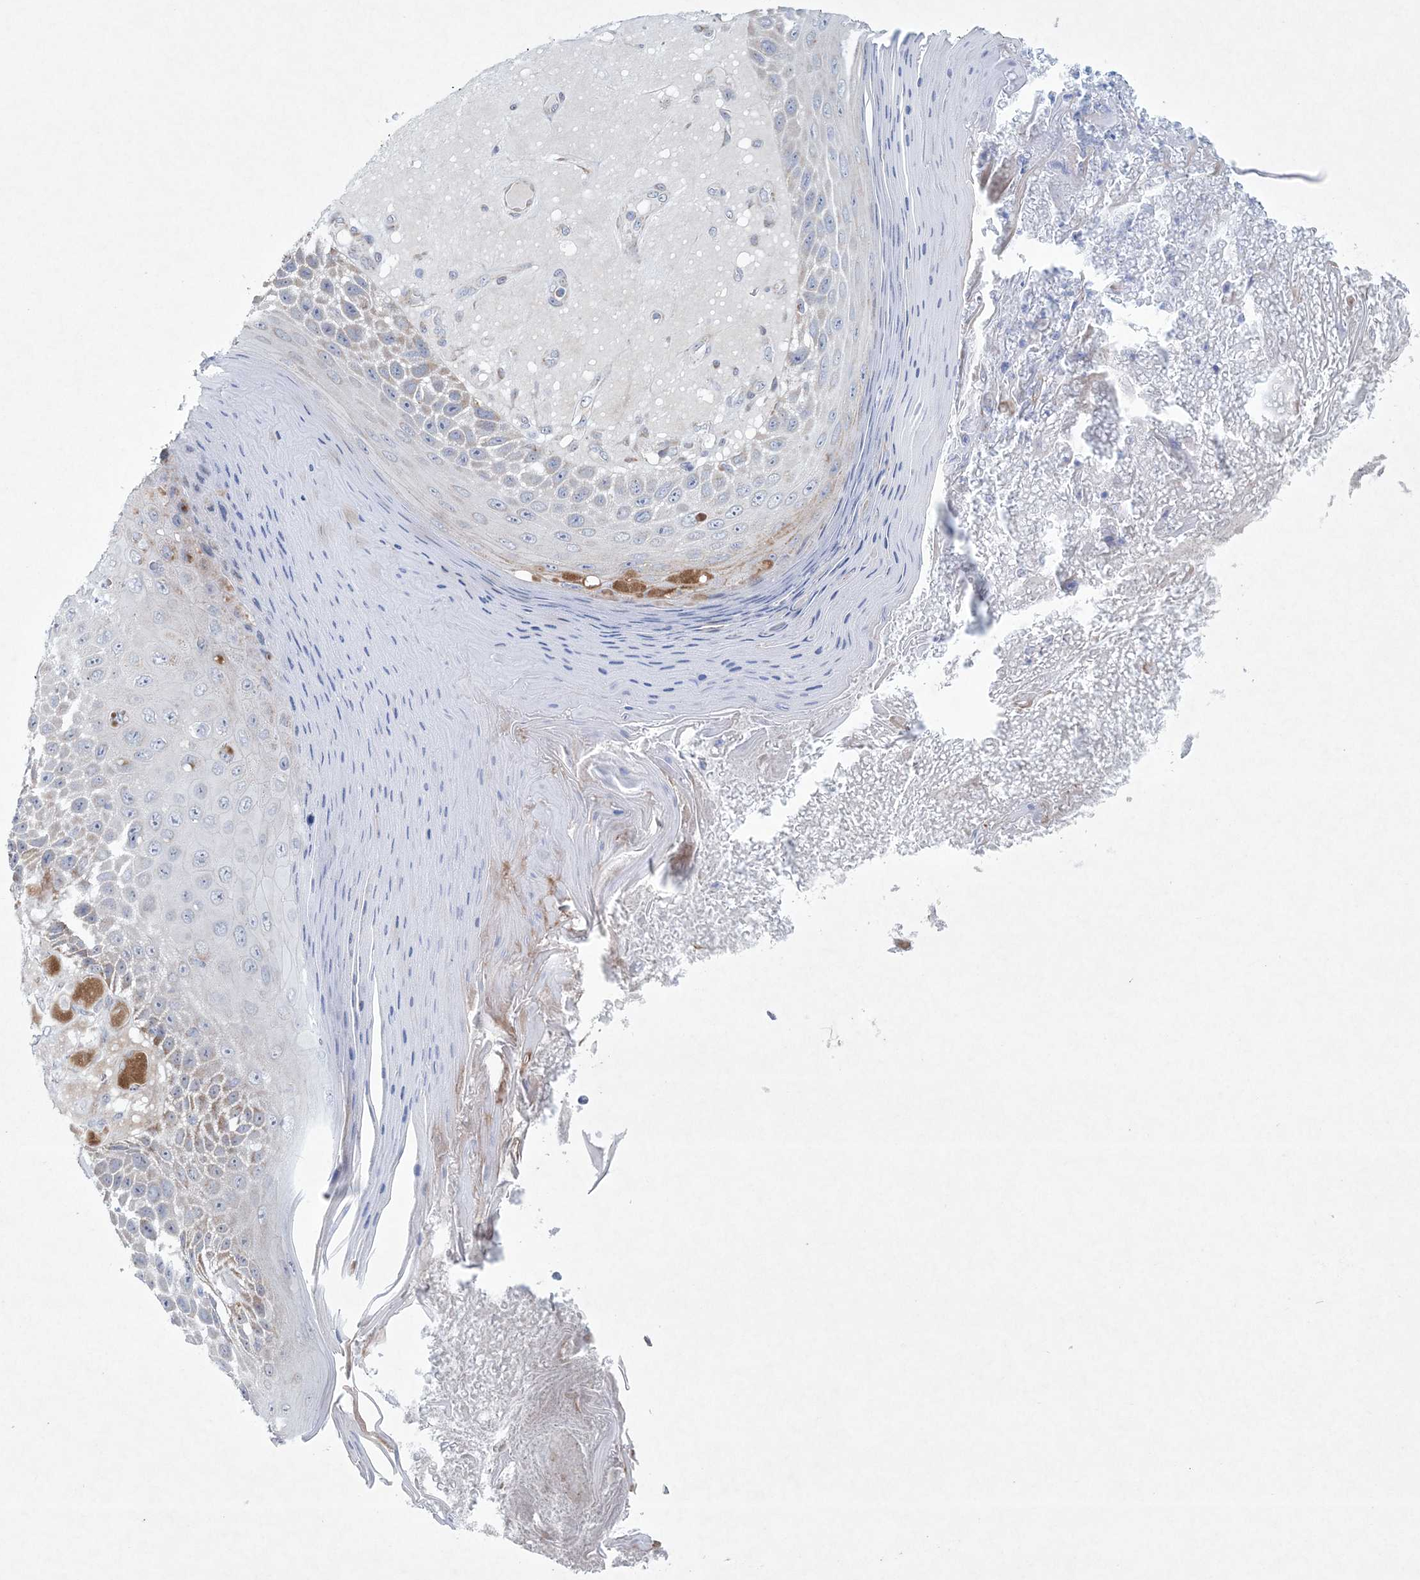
{"staining": {"intensity": "negative", "quantity": "none", "location": "none"}, "tissue": "skin cancer", "cell_type": "Tumor cells", "image_type": "cancer", "snomed": [{"axis": "morphology", "description": "Squamous cell carcinoma, NOS"}, {"axis": "topography", "description": "Skin"}], "caption": "Immunohistochemistry (IHC) micrograph of squamous cell carcinoma (skin) stained for a protein (brown), which reveals no staining in tumor cells.", "gene": "CES4A", "patient": {"sex": "female", "age": 88}}